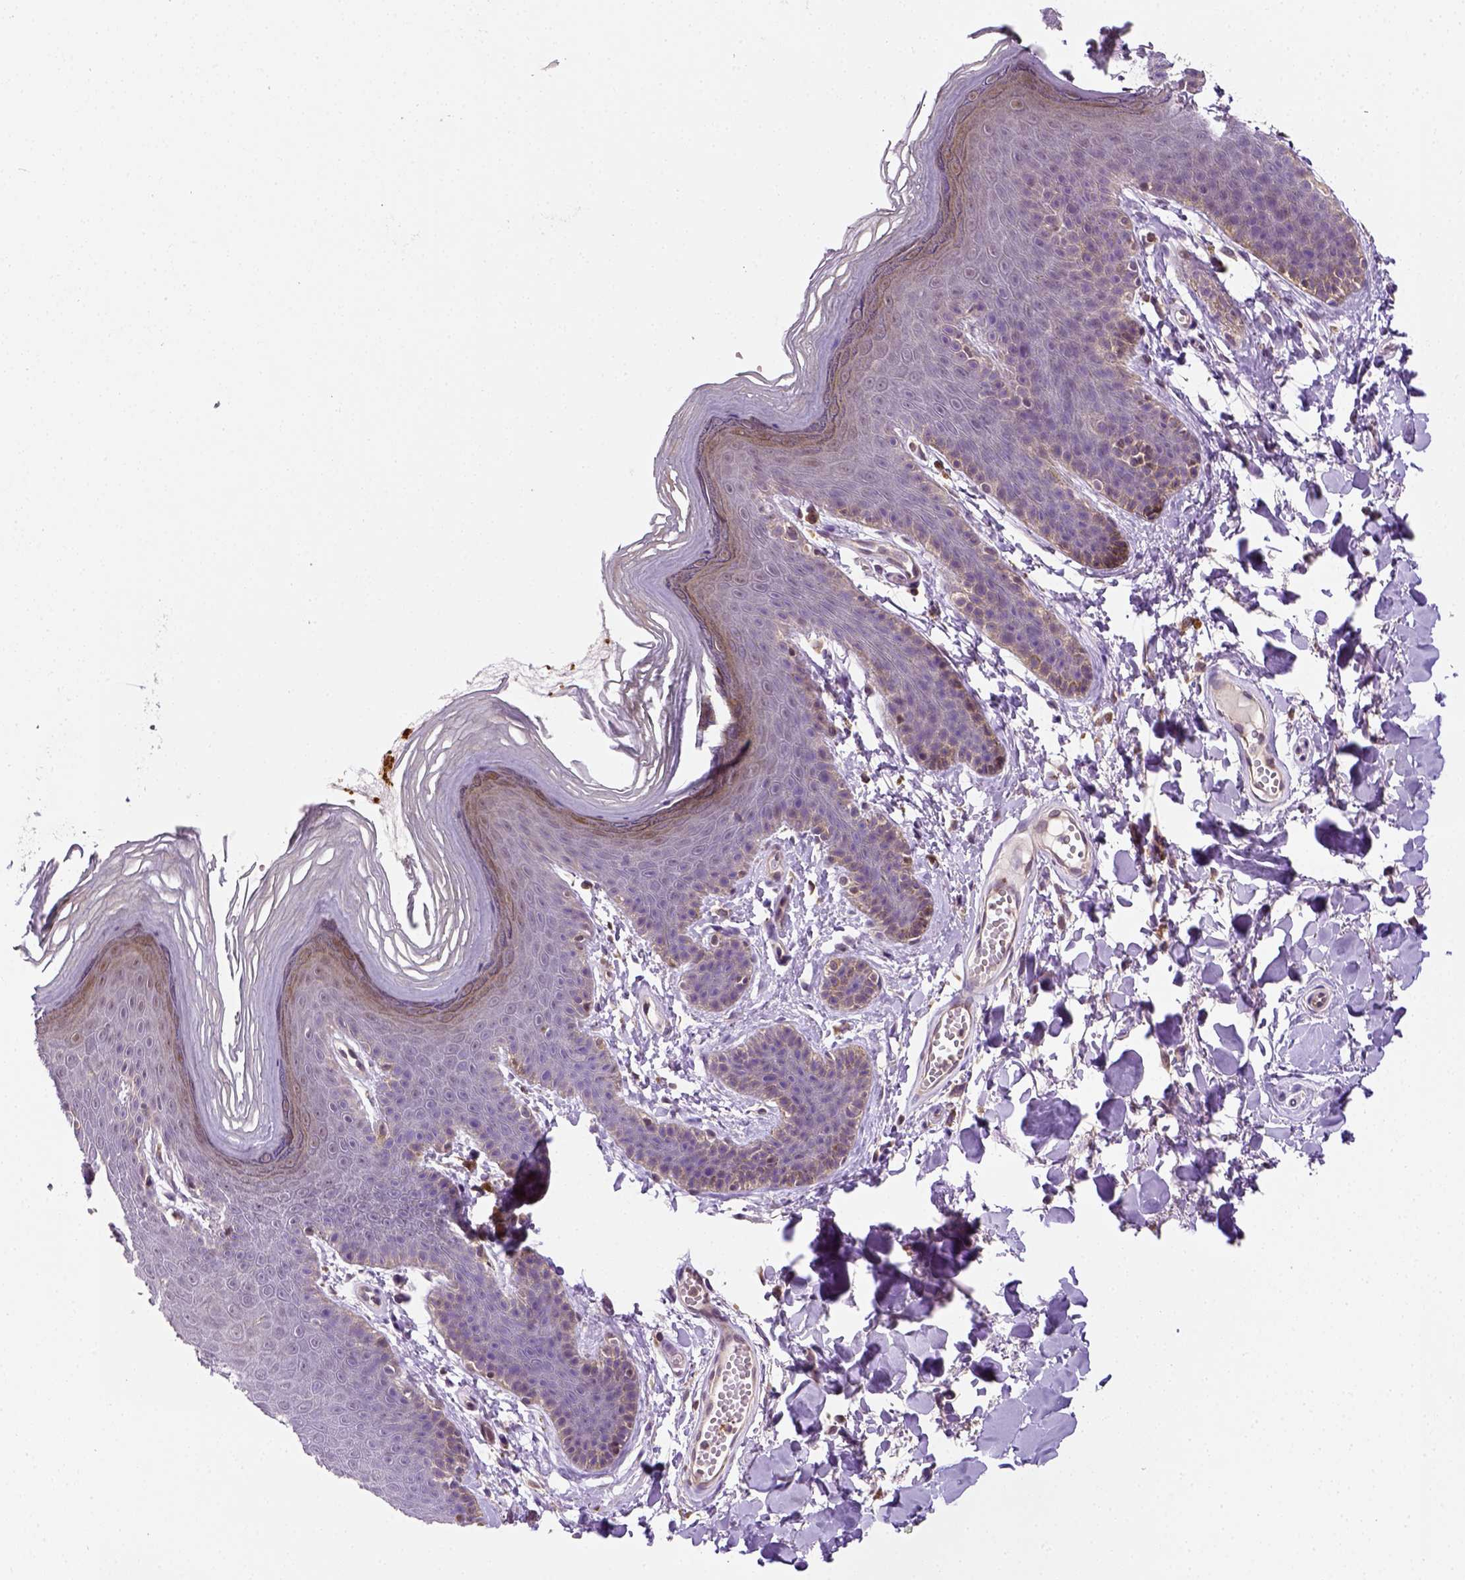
{"staining": {"intensity": "moderate", "quantity": "<25%", "location": "nuclear"}, "tissue": "skin", "cell_type": "Epidermal cells", "image_type": "normal", "snomed": [{"axis": "morphology", "description": "Normal tissue, NOS"}, {"axis": "topography", "description": "Anal"}], "caption": "Protein staining by immunohistochemistry displays moderate nuclear positivity in approximately <25% of epidermal cells in normal skin.", "gene": "MATK", "patient": {"sex": "male", "age": 53}}